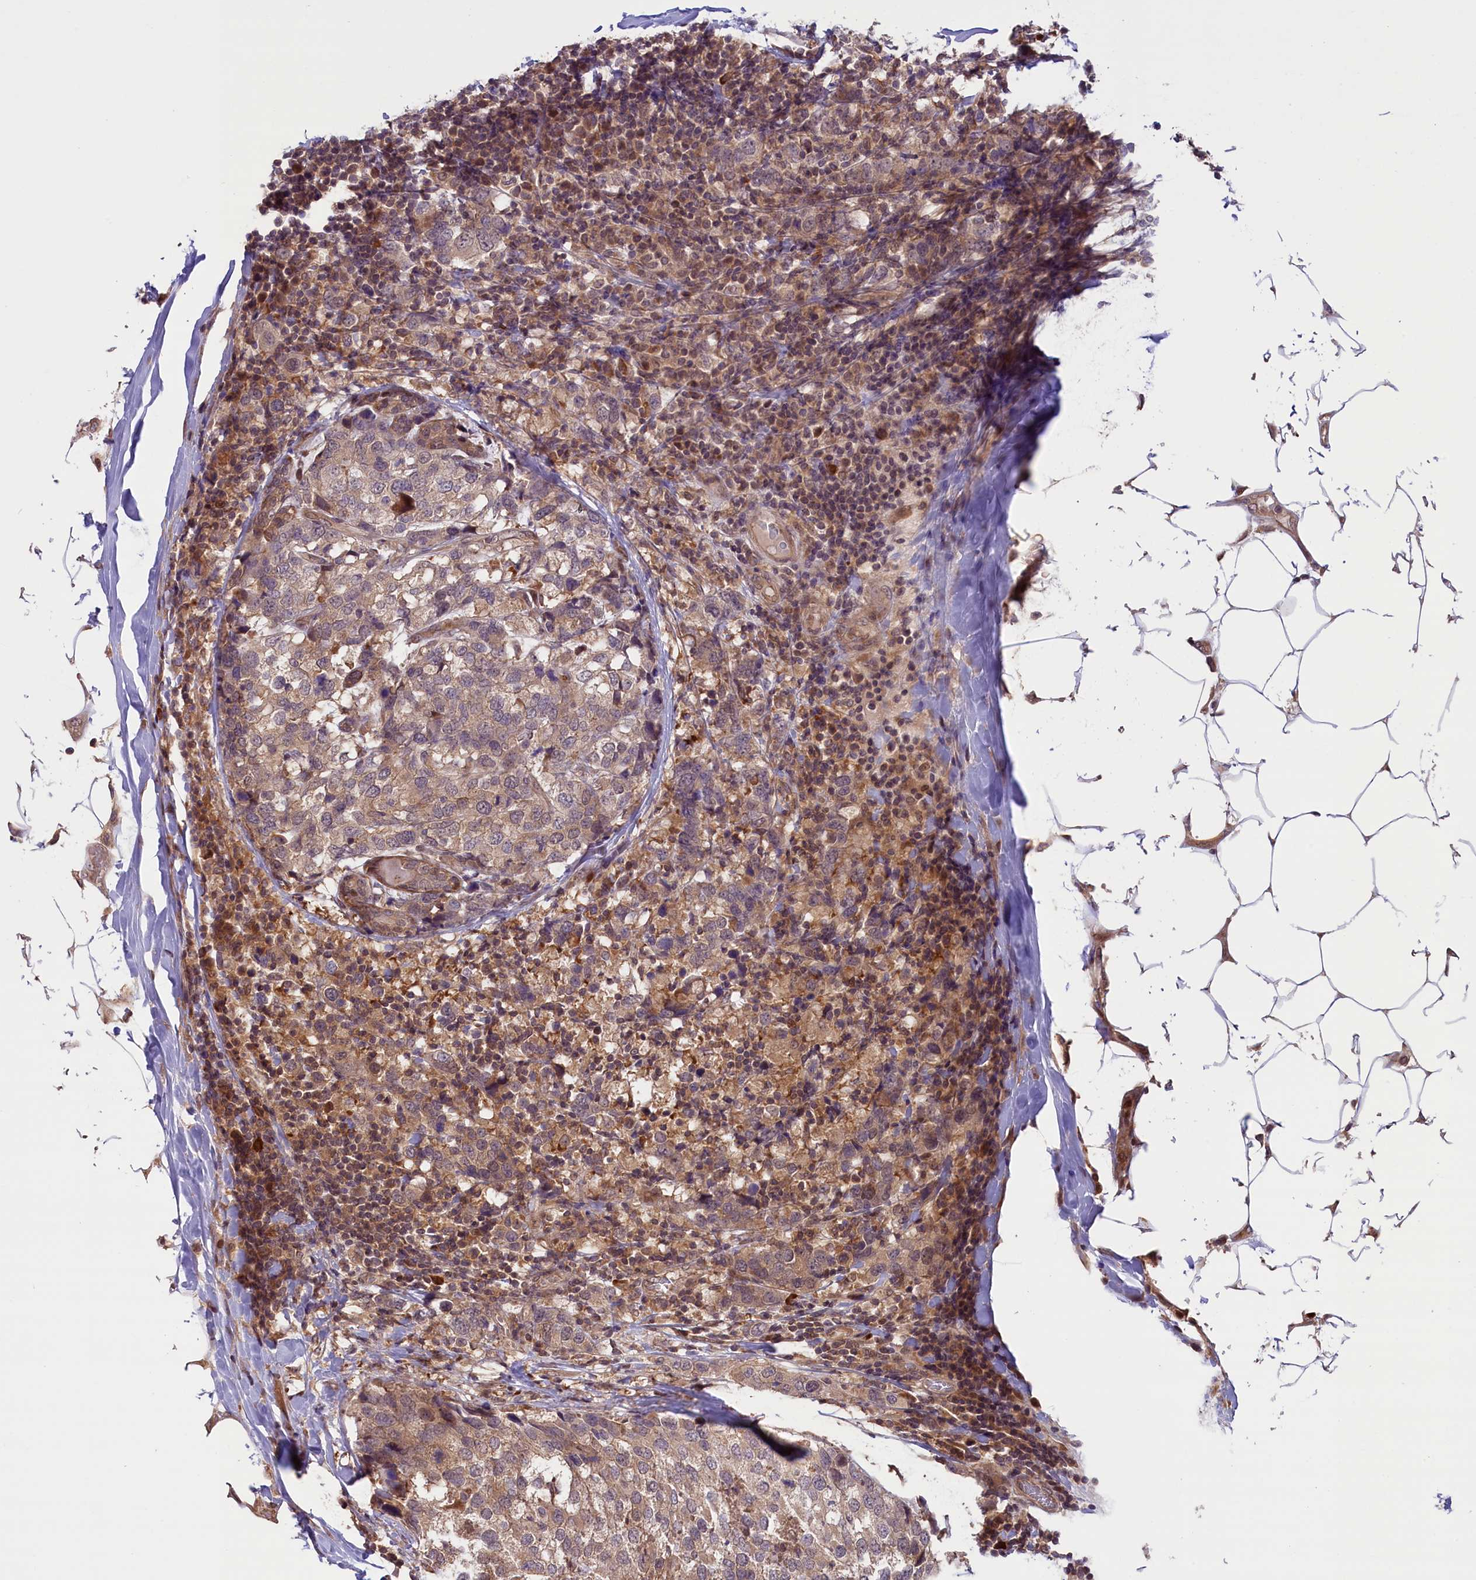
{"staining": {"intensity": "weak", "quantity": "25%-75%", "location": "cytoplasmic/membranous"}, "tissue": "breast cancer", "cell_type": "Tumor cells", "image_type": "cancer", "snomed": [{"axis": "morphology", "description": "Lobular carcinoma"}, {"axis": "topography", "description": "Breast"}], "caption": "Brown immunohistochemical staining in human breast lobular carcinoma reveals weak cytoplasmic/membranous expression in approximately 25%-75% of tumor cells.", "gene": "RIC8A", "patient": {"sex": "female", "age": 59}}